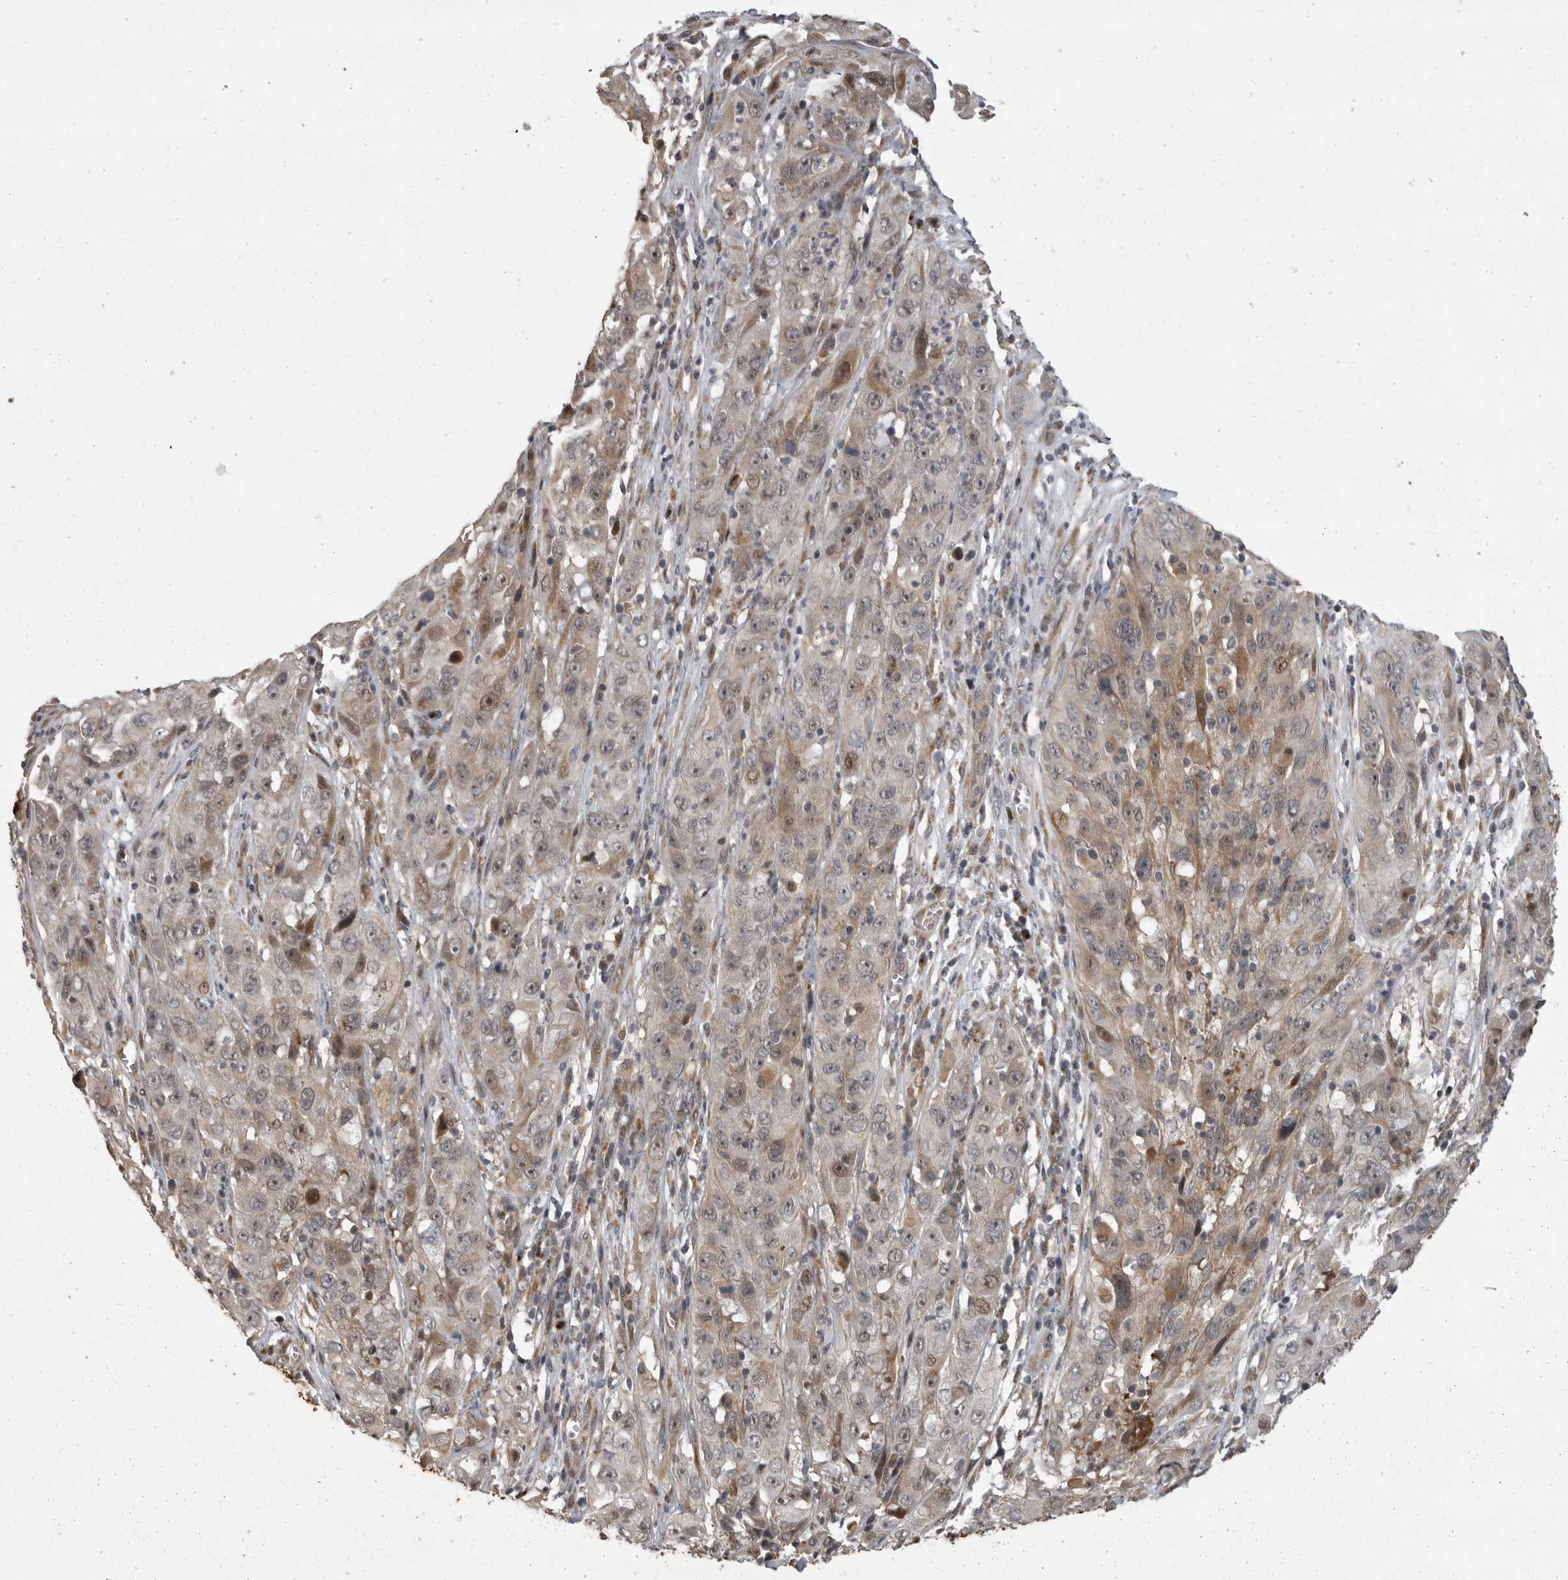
{"staining": {"intensity": "weak", "quantity": "25%-75%", "location": "cytoplasmic/membranous"}, "tissue": "cervical cancer", "cell_type": "Tumor cells", "image_type": "cancer", "snomed": [{"axis": "morphology", "description": "Squamous cell carcinoma, NOS"}, {"axis": "topography", "description": "Cervix"}], "caption": "Cervical cancer was stained to show a protein in brown. There is low levels of weak cytoplasmic/membranous positivity in about 25%-75% of tumor cells. The protein of interest is stained brown, and the nuclei are stained in blue (DAB (3,3'-diaminobenzidine) IHC with brightfield microscopy, high magnification).", "gene": "MAN2A1", "patient": {"sex": "female", "age": 32}}